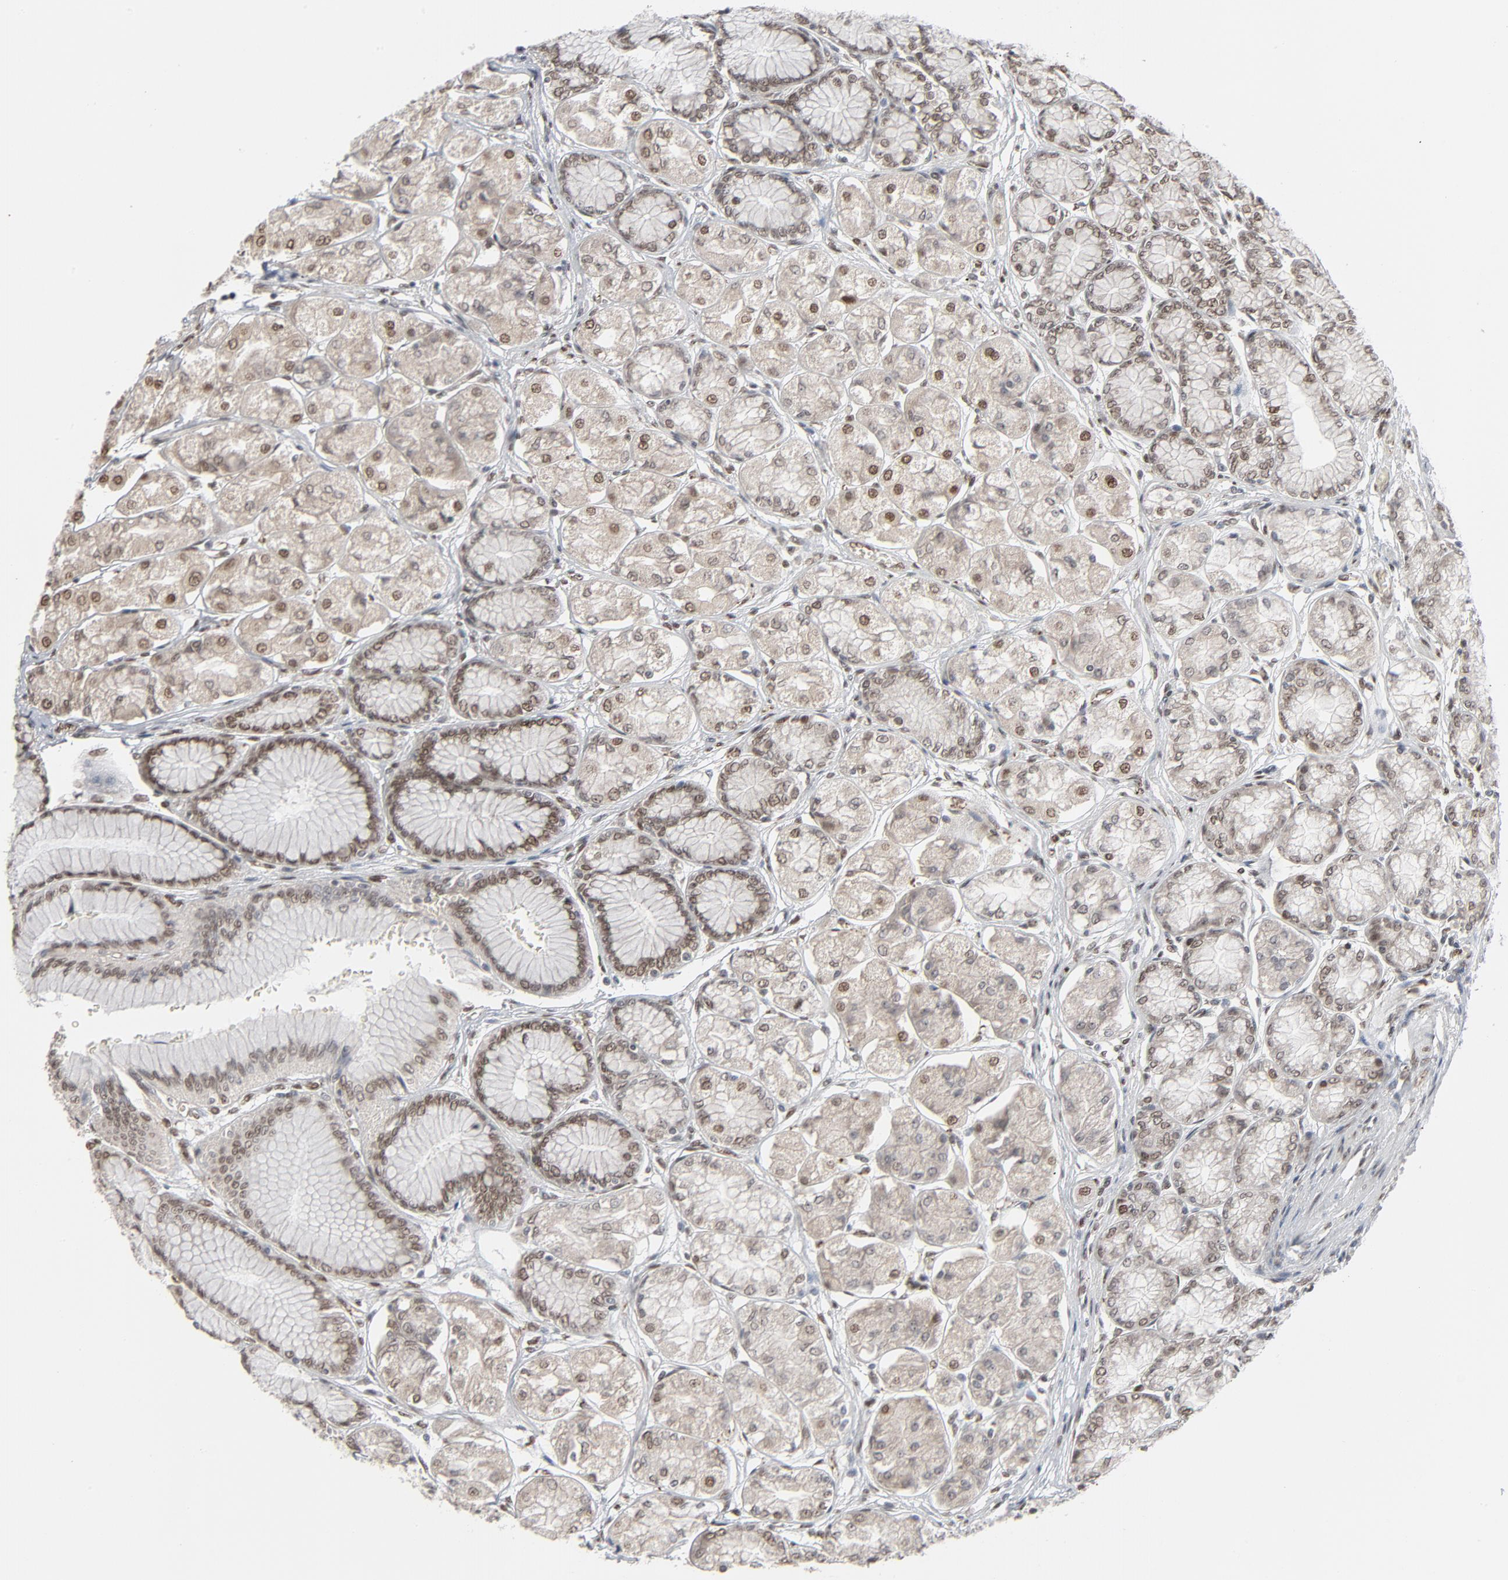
{"staining": {"intensity": "moderate", "quantity": "25%-75%", "location": "nuclear"}, "tissue": "stomach", "cell_type": "Glandular cells", "image_type": "normal", "snomed": [{"axis": "morphology", "description": "Normal tissue, NOS"}, {"axis": "morphology", "description": "Adenocarcinoma, NOS"}, {"axis": "topography", "description": "Stomach"}, {"axis": "topography", "description": "Stomach, lower"}], "caption": "Benign stomach reveals moderate nuclear expression in approximately 25%-75% of glandular cells, visualized by immunohistochemistry.", "gene": "CUX1", "patient": {"sex": "female", "age": 65}}